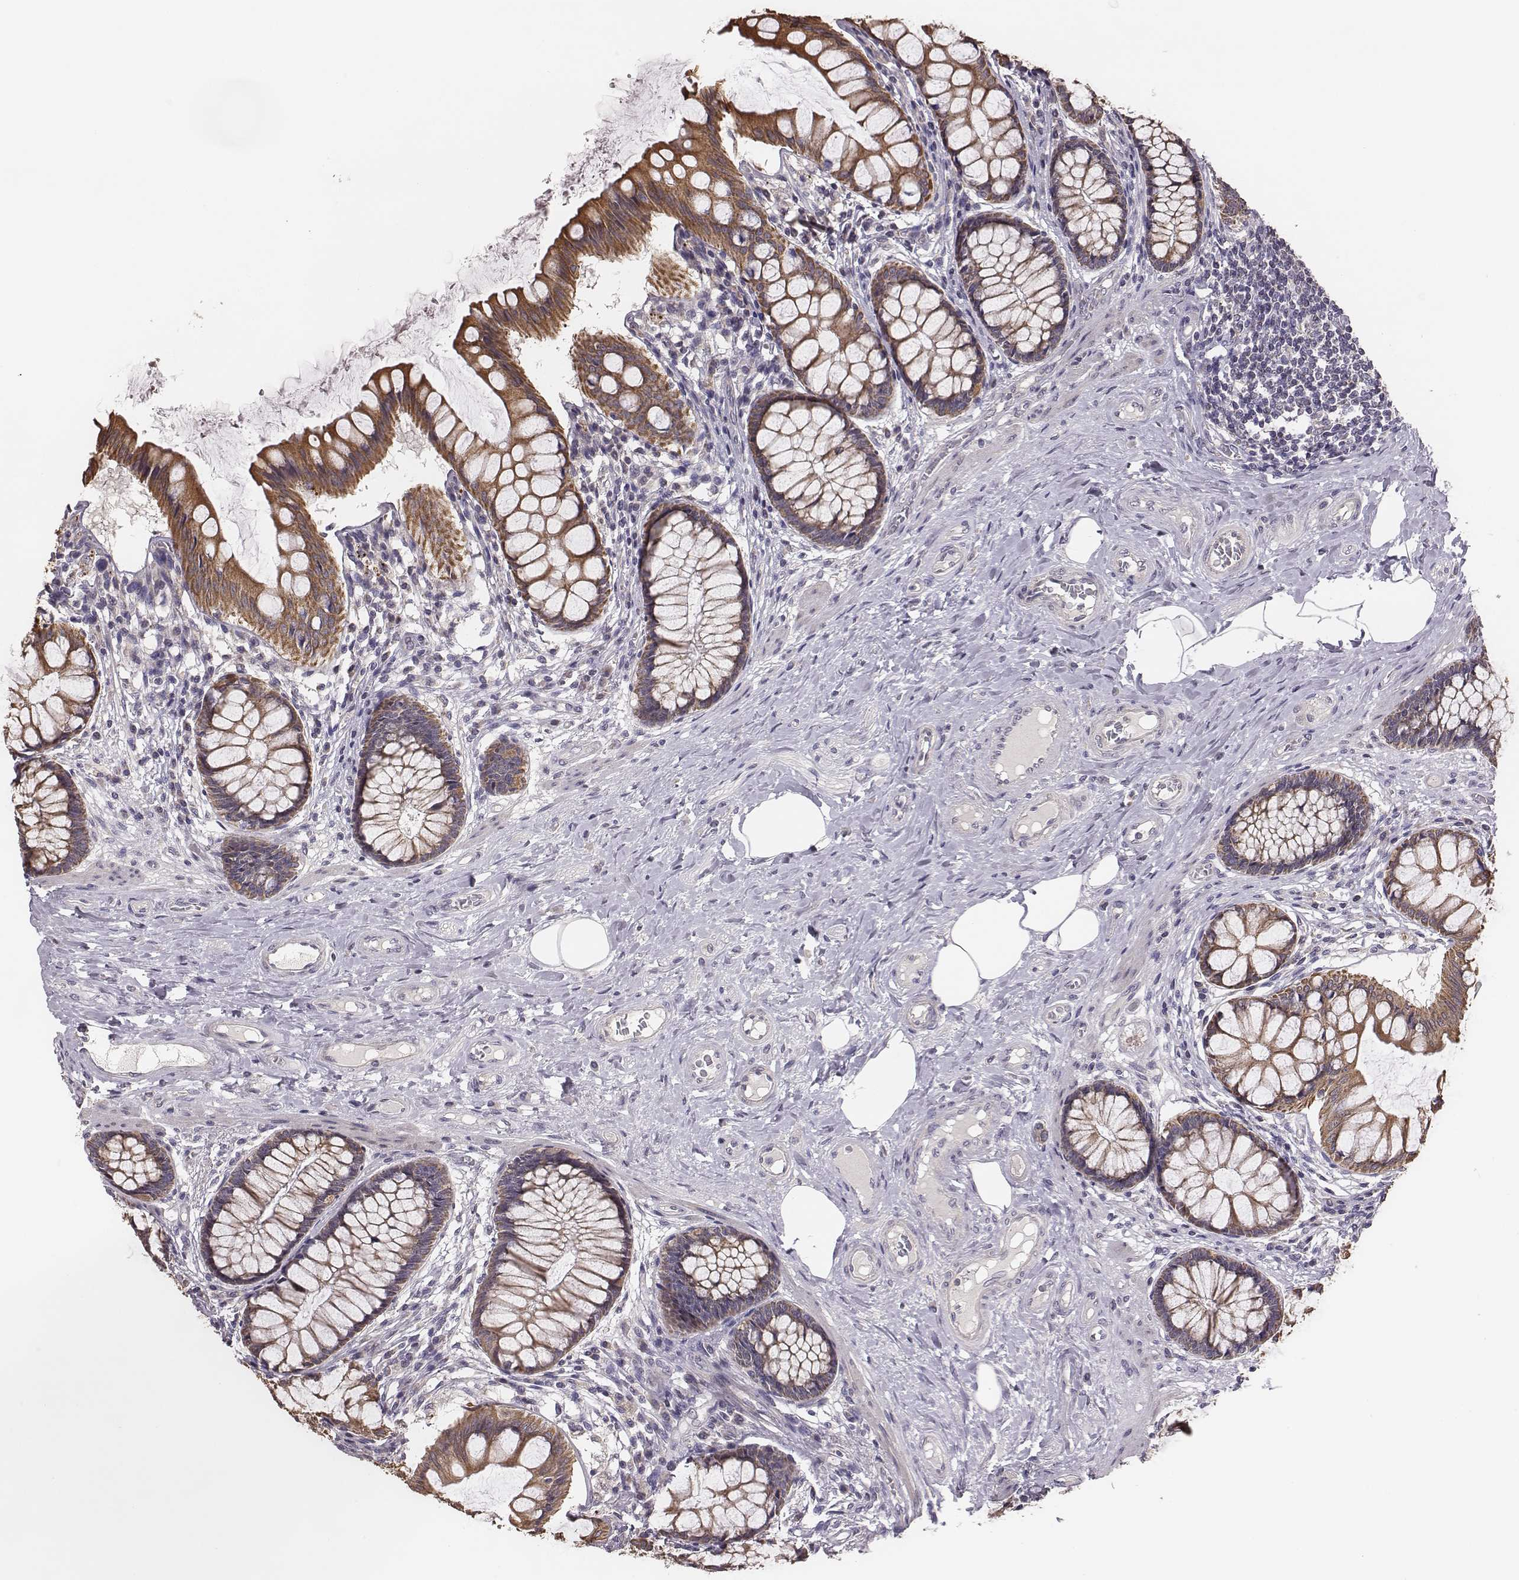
{"staining": {"intensity": "negative", "quantity": "none", "location": "none"}, "tissue": "colon", "cell_type": "Endothelial cells", "image_type": "normal", "snomed": [{"axis": "morphology", "description": "Normal tissue, NOS"}, {"axis": "topography", "description": "Colon"}], "caption": "Immunohistochemistry (IHC) image of normal colon: colon stained with DAB (3,3'-diaminobenzidine) demonstrates no significant protein staining in endothelial cells. (DAB (3,3'-diaminobenzidine) immunohistochemistry, high magnification).", "gene": "HAVCR1", "patient": {"sex": "female", "age": 65}}